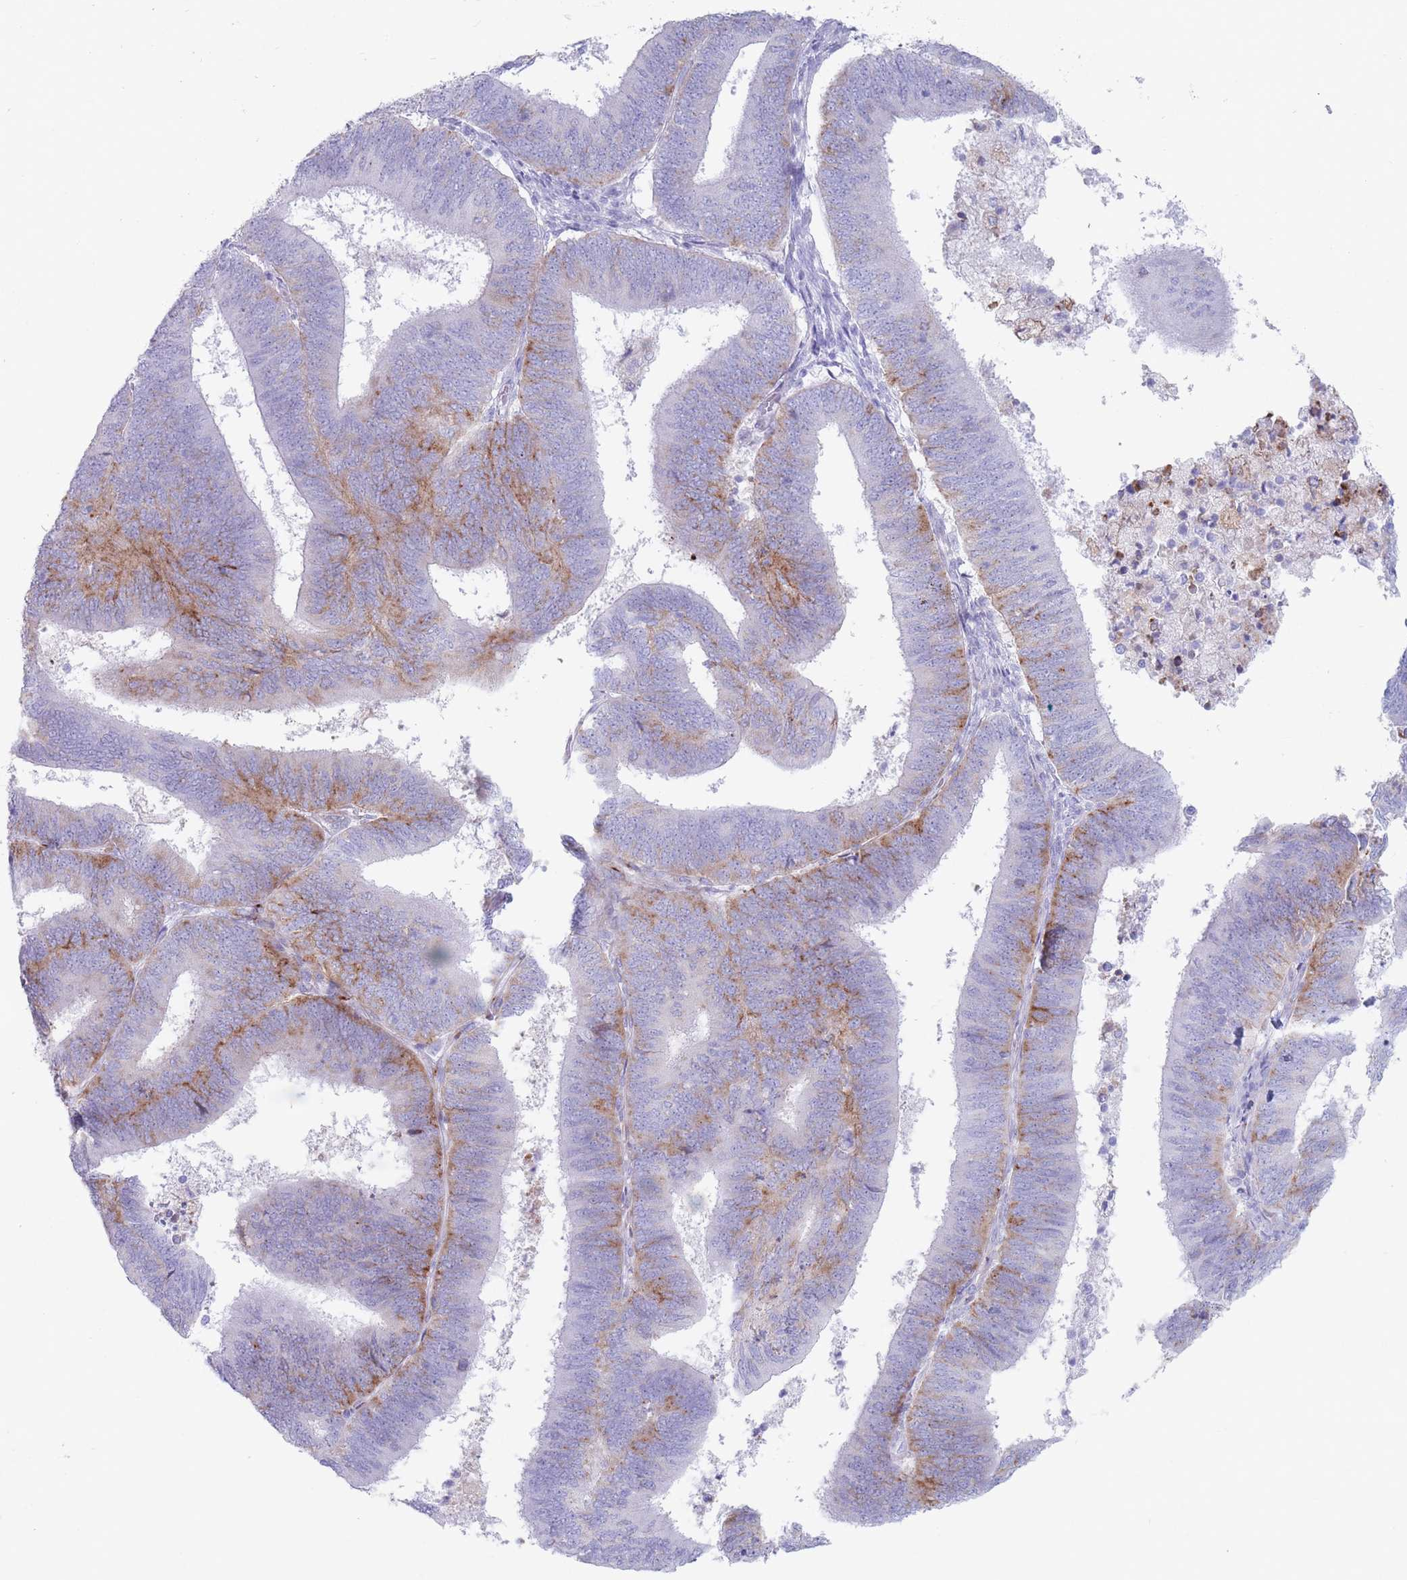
{"staining": {"intensity": "moderate", "quantity": "<25%", "location": "cytoplasmic/membranous"}, "tissue": "endometrial cancer", "cell_type": "Tumor cells", "image_type": "cancer", "snomed": [{"axis": "morphology", "description": "Adenocarcinoma, NOS"}, {"axis": "topography", "description": "Endometrium"}], "caption": "Endometrial cancer (adenocarcinoma) was stained to show a protein in brown. There is low levels of moderate cytoplasmic/membranous expression in approximately <25% of tumor cells.", "gene": "ST3GAL5", "patient": {"sex": "female", "age": 70}}